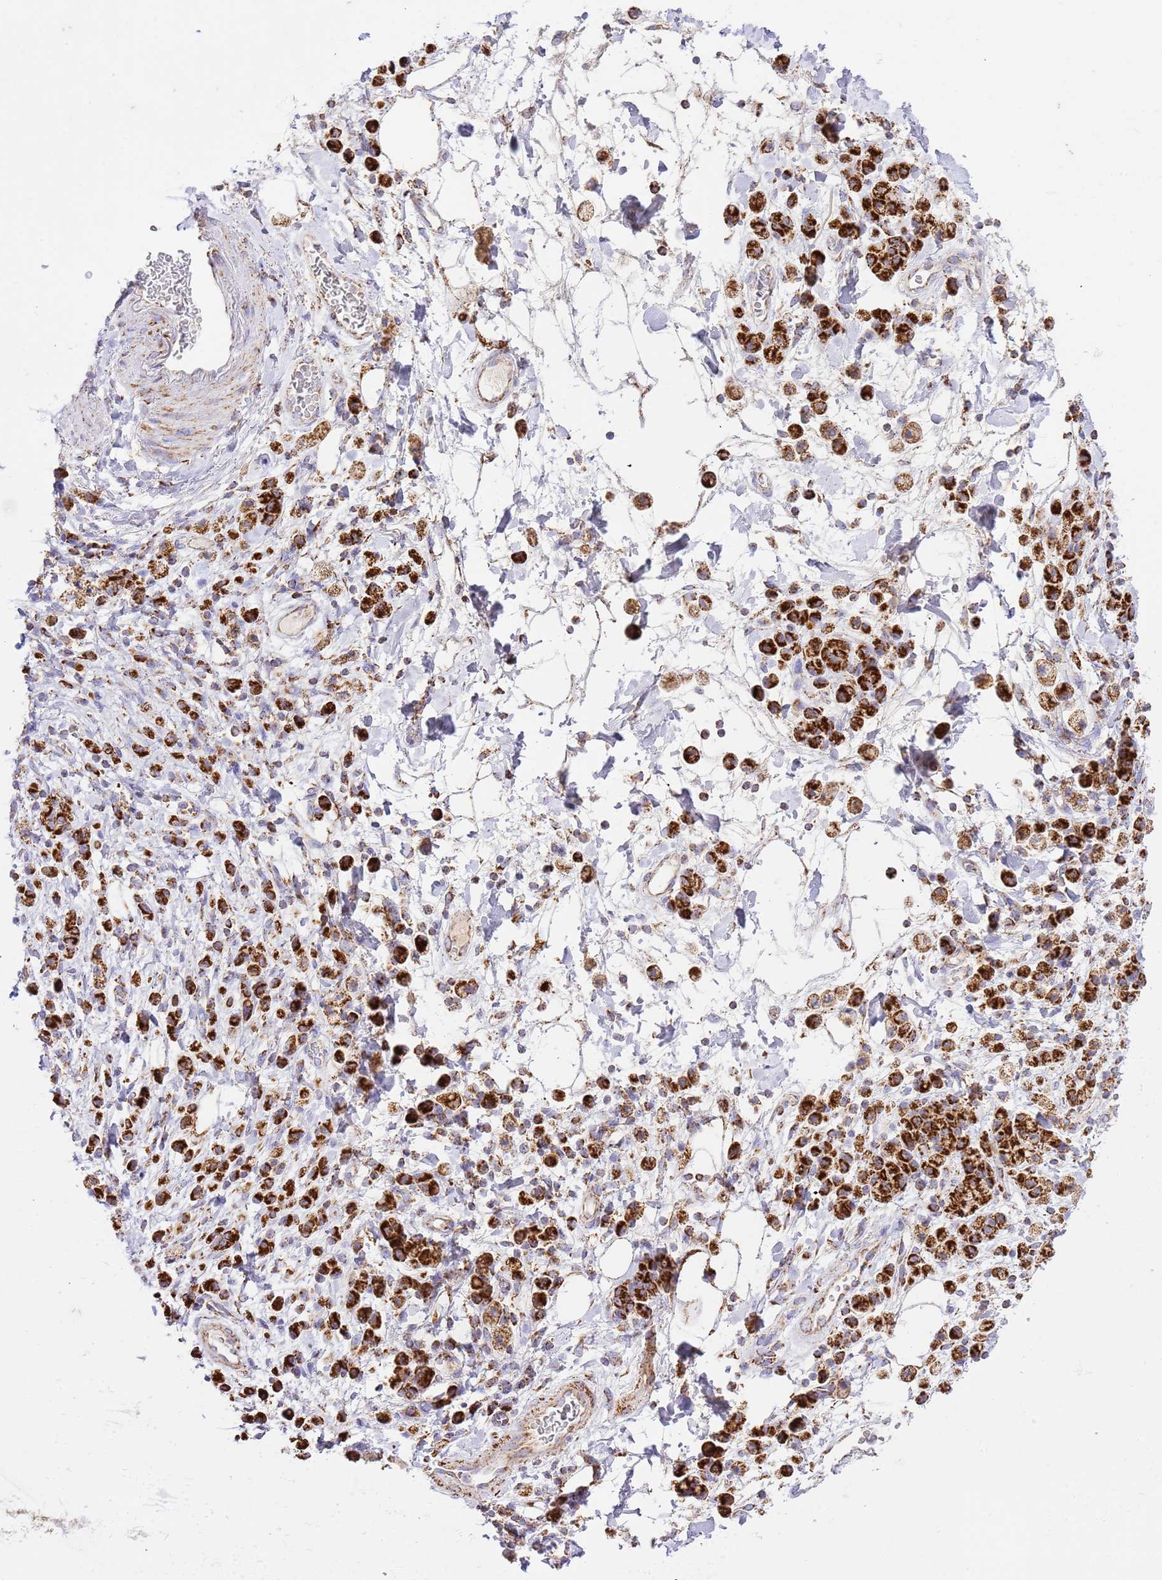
{"staining": {"intensity": "strong", "quantity": ">75%", "location": "cytoplasmic/membranous"}, "tissue": "stomach cancer", "cell_type": "Tumor cells", "image_type": "cancer", "snomed": [{"axis": "morphology", "description": "Adenocarcinoma, NOS"}, {"axis": "topography", "description": "Stomach"}], "caption": "Tumor cells reveal high levels of strong cytoplasmic/membranous expression in about >75% of cells in stomach adenocarcinoma.", "gene": "ZBTB39", "patient": {"sex": "male", "age": 77}}